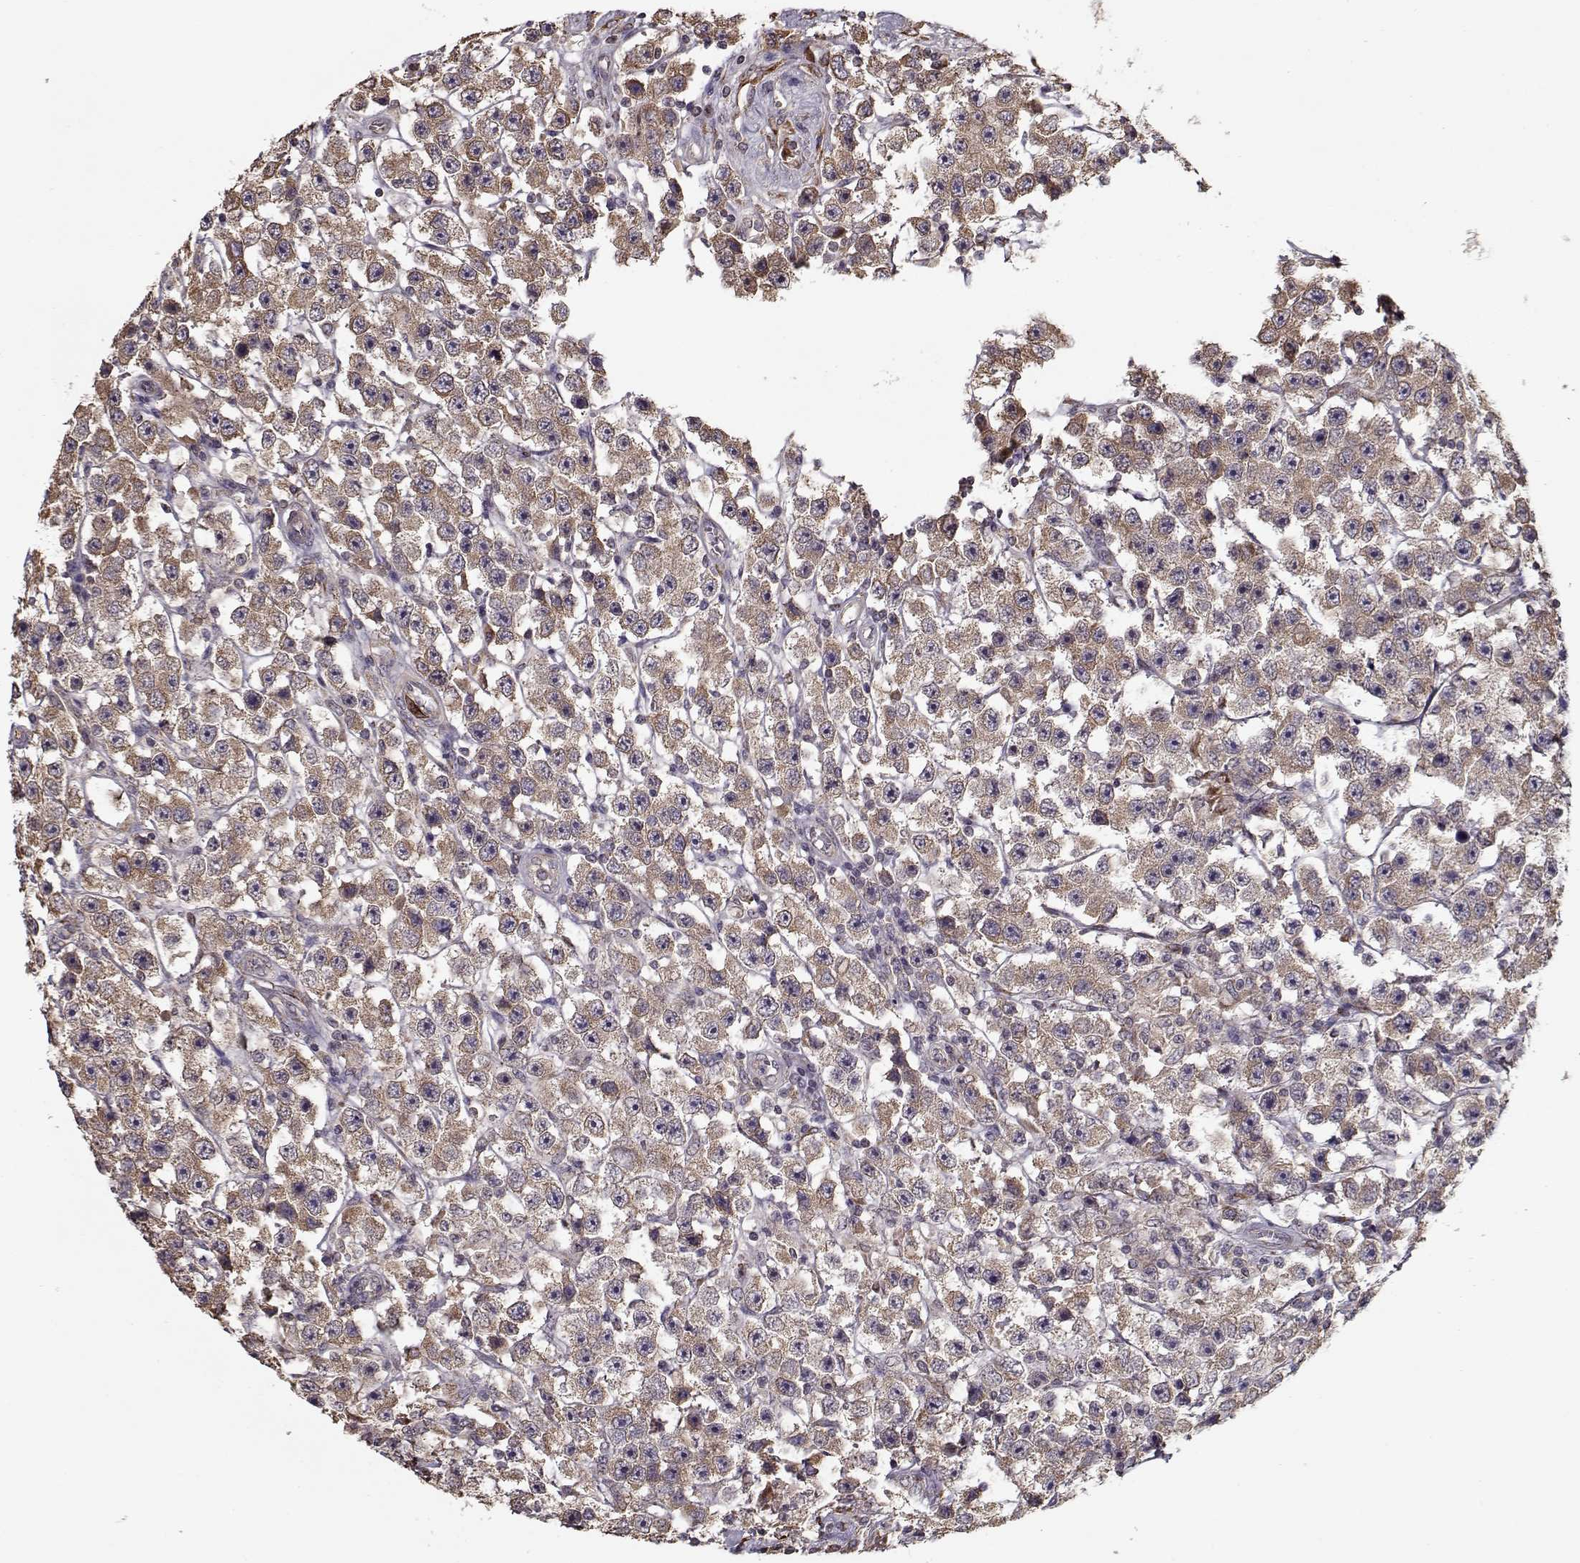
{"staining": {"intensity": "moderate", "quantity": ">75%", "location": "cytoplasmic/membranous"}, "tissue": "testis cancer", "cell_type": "Tumor cells", "image_type": "cancer", "snomed": [{"axis": "morphology", "description": "Seminoma, NOS"}, {"axis": "topography", "description": "Testis"}], "caption": "Approximately >75% of tumor cells in human seminoma (testis) display moderate cytoplasmic/membranous protein expression as visualized by brown immunohistochemical staining.", "gene": "IMMP1L", "patient": {"sex": "male", "age": 45}}